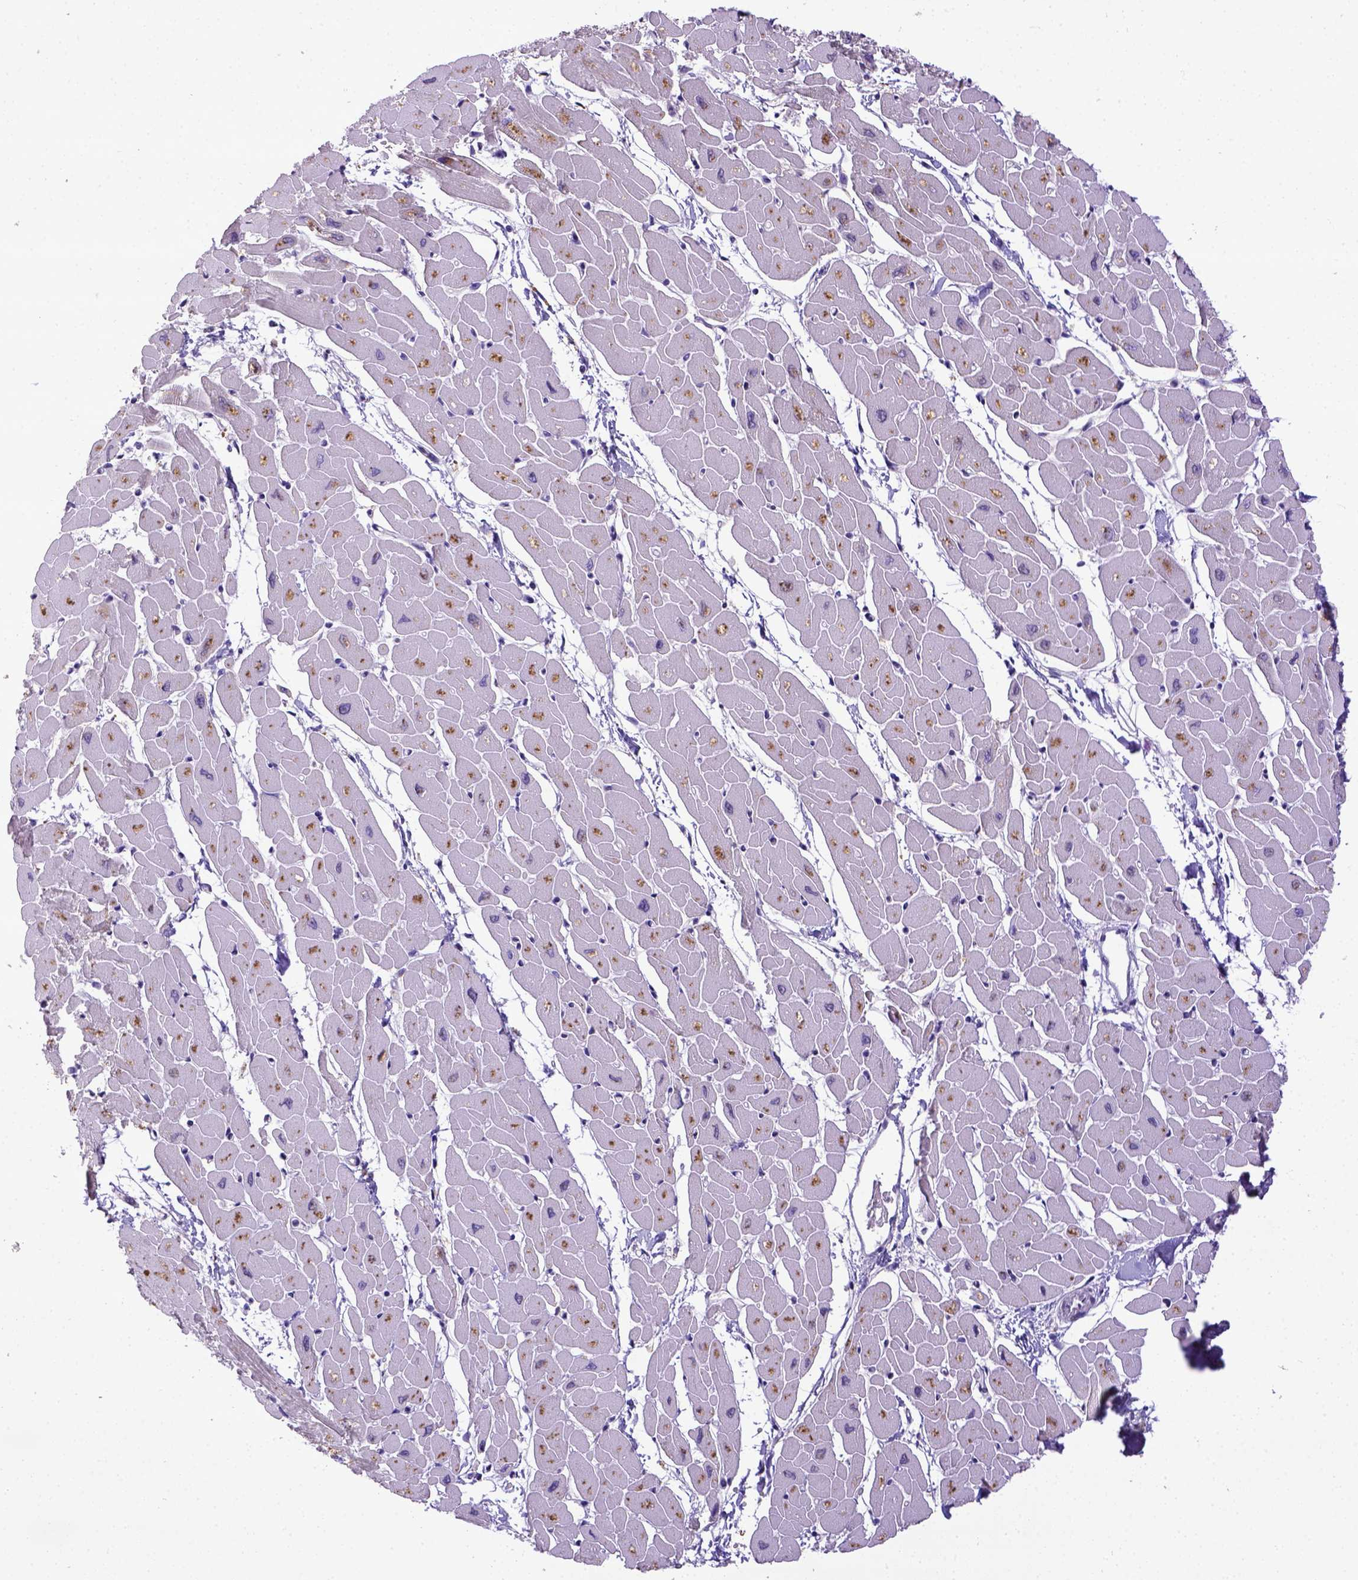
{"staining": {"intensity": "negative", "quantity": "none", "location": "none"}, "tissue": "heart muscle", "cell_type": "Cardiomyocytes", "image_type": "normal", "snomed": [{"axis": "morphology", "description": "Normal tissue, NOS"}, {"axis": "topography", "description": "Heart"}], "caption": "This is an immunohistochemistry image of benign heart muscle. There is no positivity in cardiomyocytes.", "gene": "CDKN1A", "patient": {"sex": "male", "age": 57}}